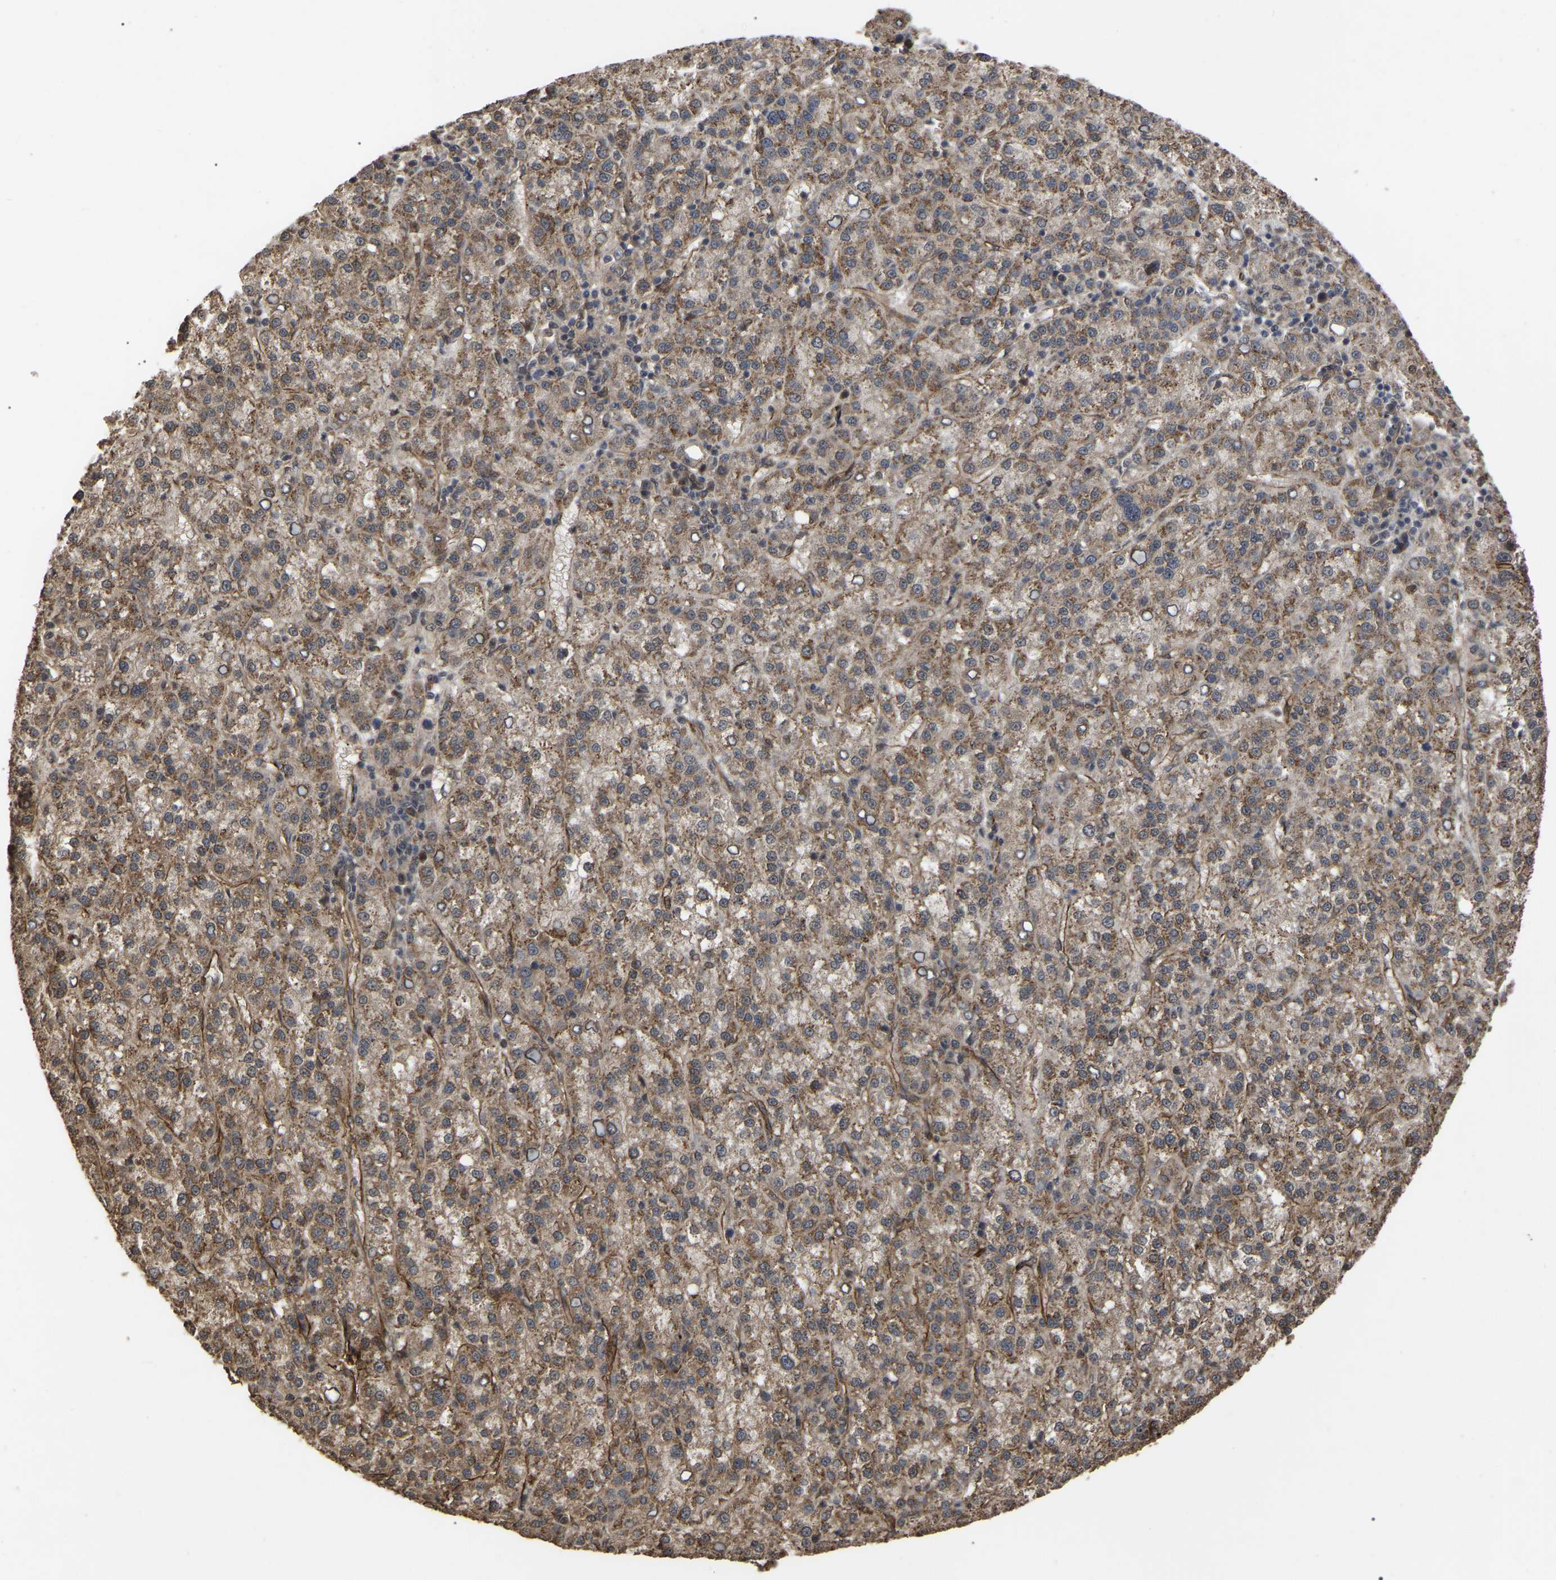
{"staining": {"intensity": "moderate", "quantity": ">75%", "location": "cytoplasmic/membranous"}, "tissue": "liver cancer", "cell_type": "Tumor cells", "image_type": "cancer", "snomed": [{"axis": "morphology", "description": "Carcinoma, Hepatocellular, NOS"}, {"axis": "topography", "description": "Liver"}], "caption": "Protein analysis of hepatocellular carcinoma (liver) tissue exhibits moderate cytoplasmic/membranous positivity in approximately >75% of tumor cells.", "gene": "FAM161B", "patient": {"sex": "female", "age": 58}}